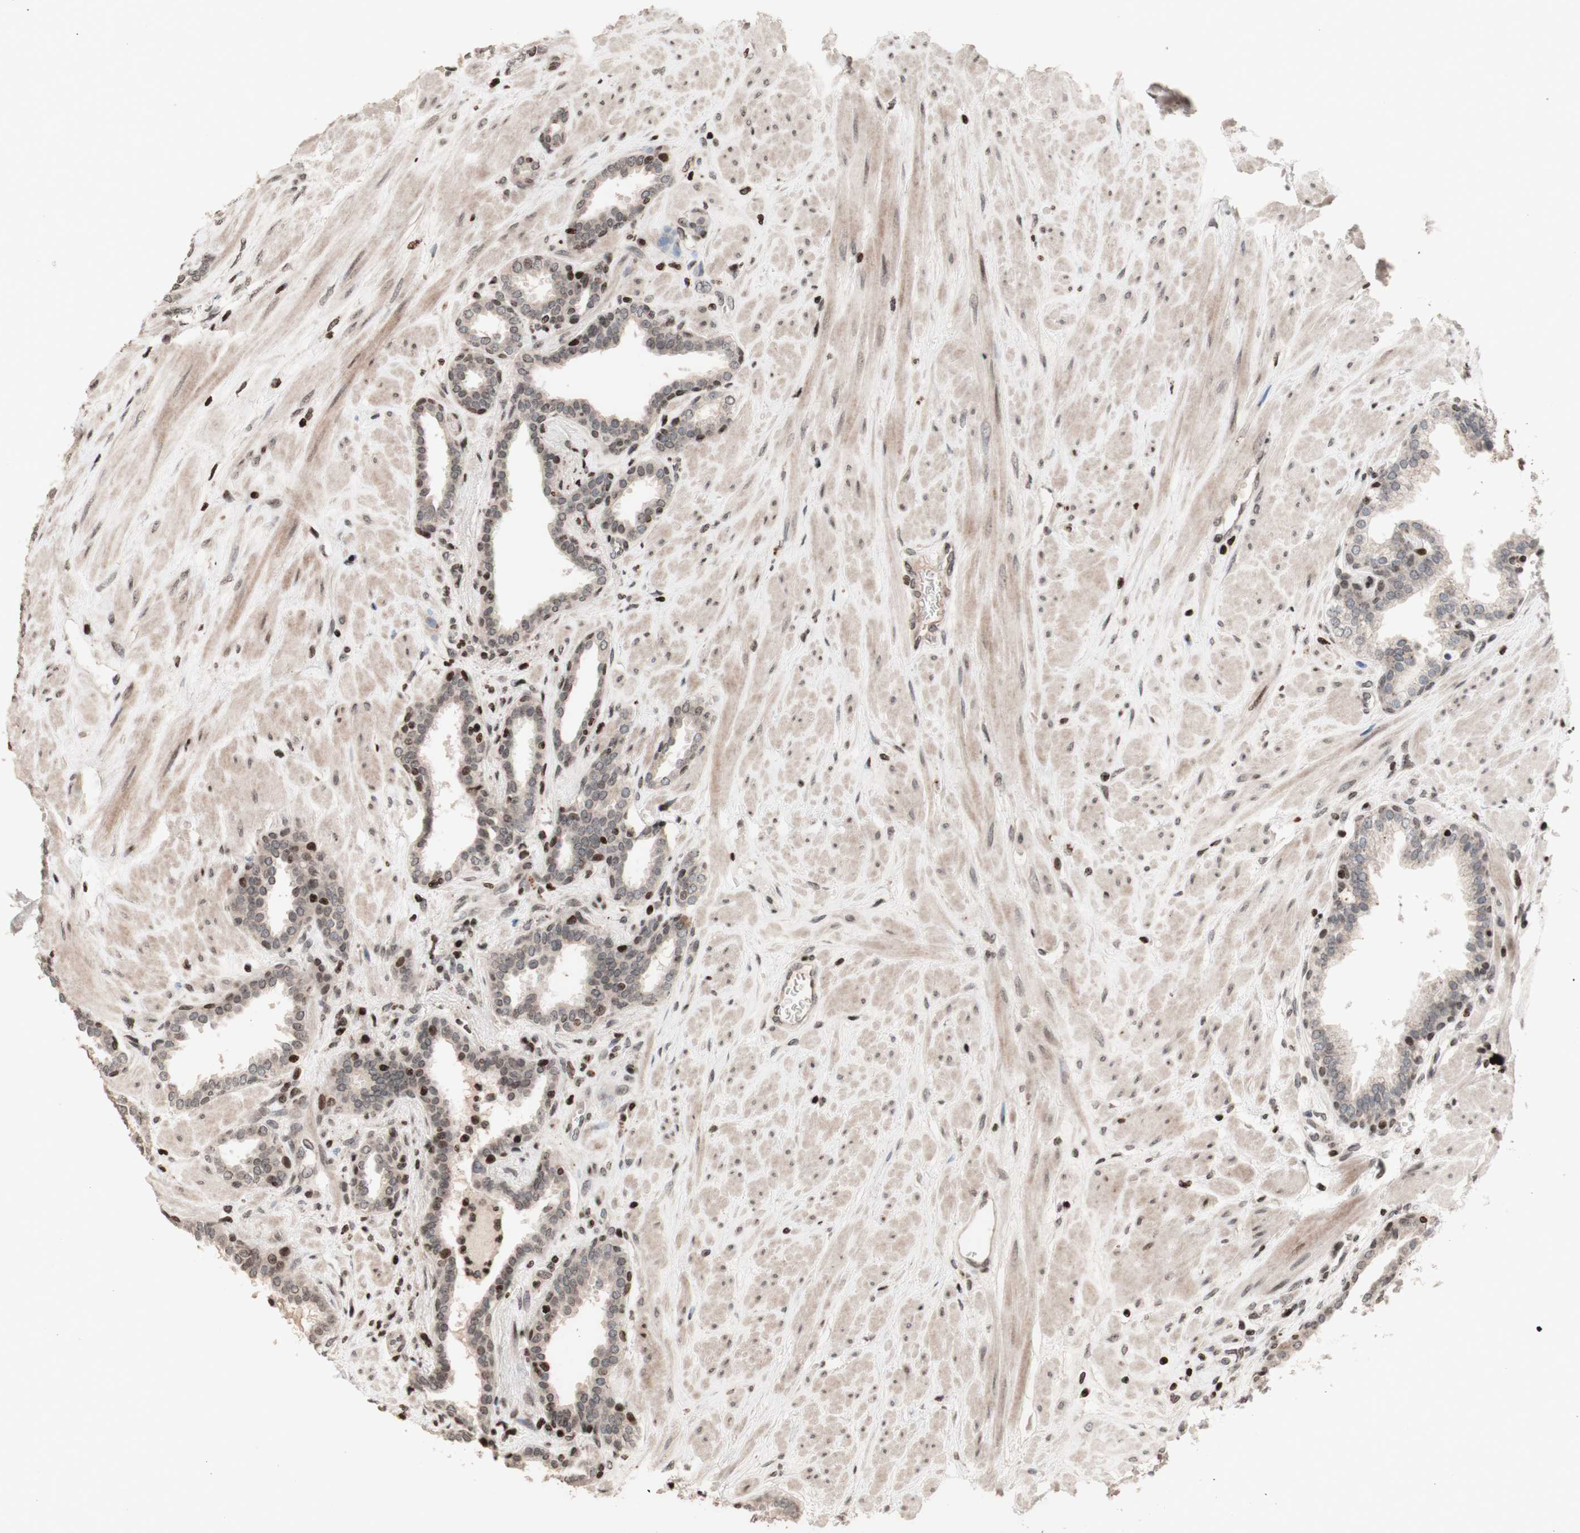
{"staining": {"intensity": "strong", "quantity": "<25%", "location": "nuclear"}, "tissue": "prostate", "cell_type": "Glandular cells", "image_type": "normal", "snomed": [{"axis": "morphology", "description": "Normal tissue, NOS"}, {"axis": "topography", "description": "Prostate"}], "caption": "A photomicrograph of human prostate stained for a protein shows strong nuclear brown staining in glandular cells. The staining was performed using DAB (3,3'-diaminobenzidine), with brown indicating positive protein expression. Nuclei are stained blue with hematoxylin.", "gene": "POLA1", "patient": {"sex": "male", "age": 51}}